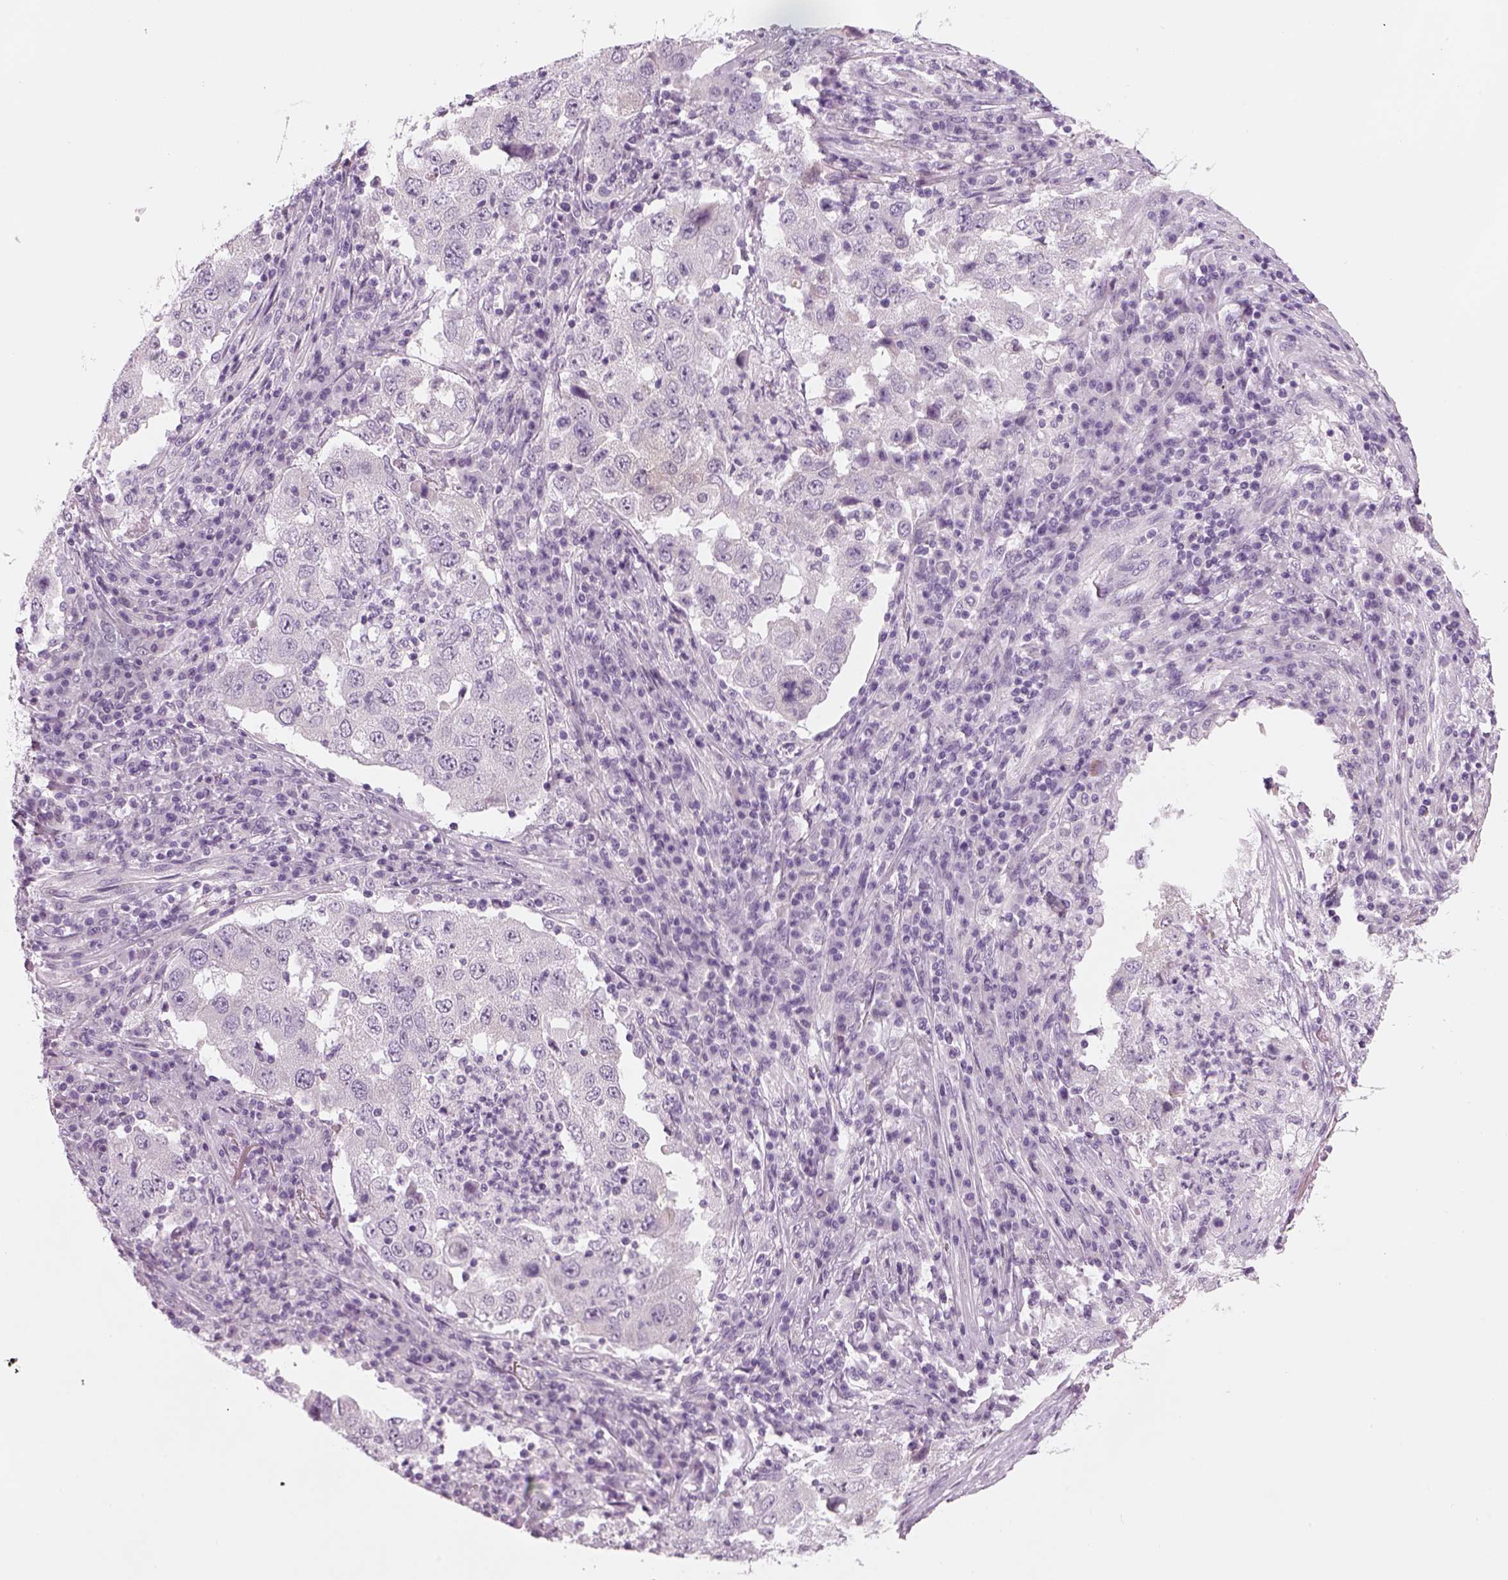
{"staining": {"intensity": "negative", "quantity": "none", "location": "none"}, "tissue": "lung cancer", "cell_type": "Tumor cells", "image_type": "cancer", "snomed": [{"axis": "morphology", "description": "Adenocarcinoma, NOS"}, {"axis": "topography", "description": "Lung"}], "caption": "Immunohistochemistry (IHC) micrograph of neoplastic tissue: human adenocarcinoma (lung) stained with DAB (3,3'-diaminobenzidine) displays no significant protein expression in tumor cells.", "gene": "KCNMB4", "patient": {"sex": "male", "age": 73}}